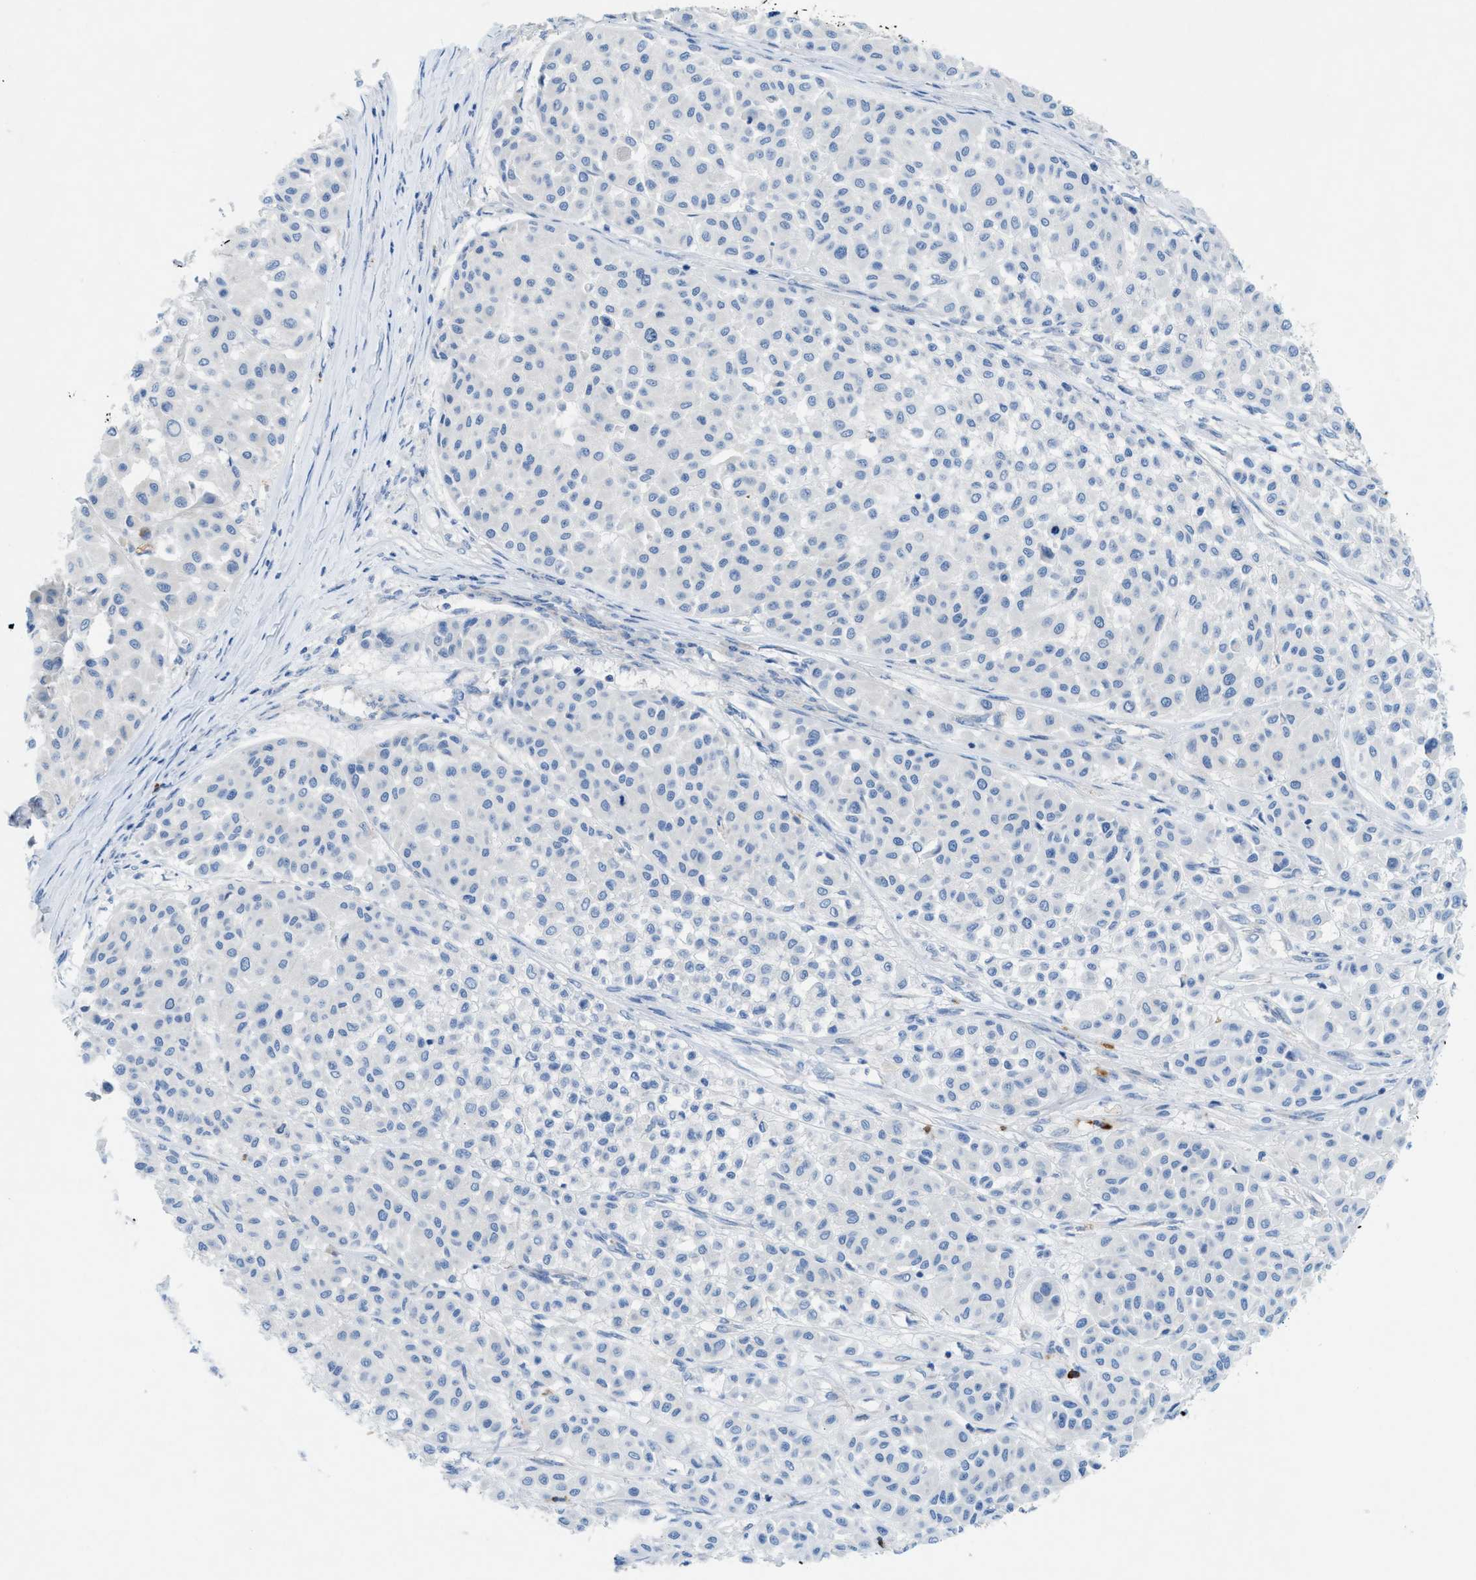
{"staining": {"intensity": "negative", "quantity": "none", "location": "none"}, "tissue": "melanoma", "cell_type": "Tumor cells", "image_type": "cancer", "snomed": [{"axis": "morphology", "description": "Malignant melanoma, Metastatic site"}, {"axis": "topography", "description": "Soft tissue"}], "caption": "Melanoma was stained to show a protein in brown. There is no significant staining in tumor cells.", "gene": "CMTM1", "patient": {"sex": "male", "age": 41}}